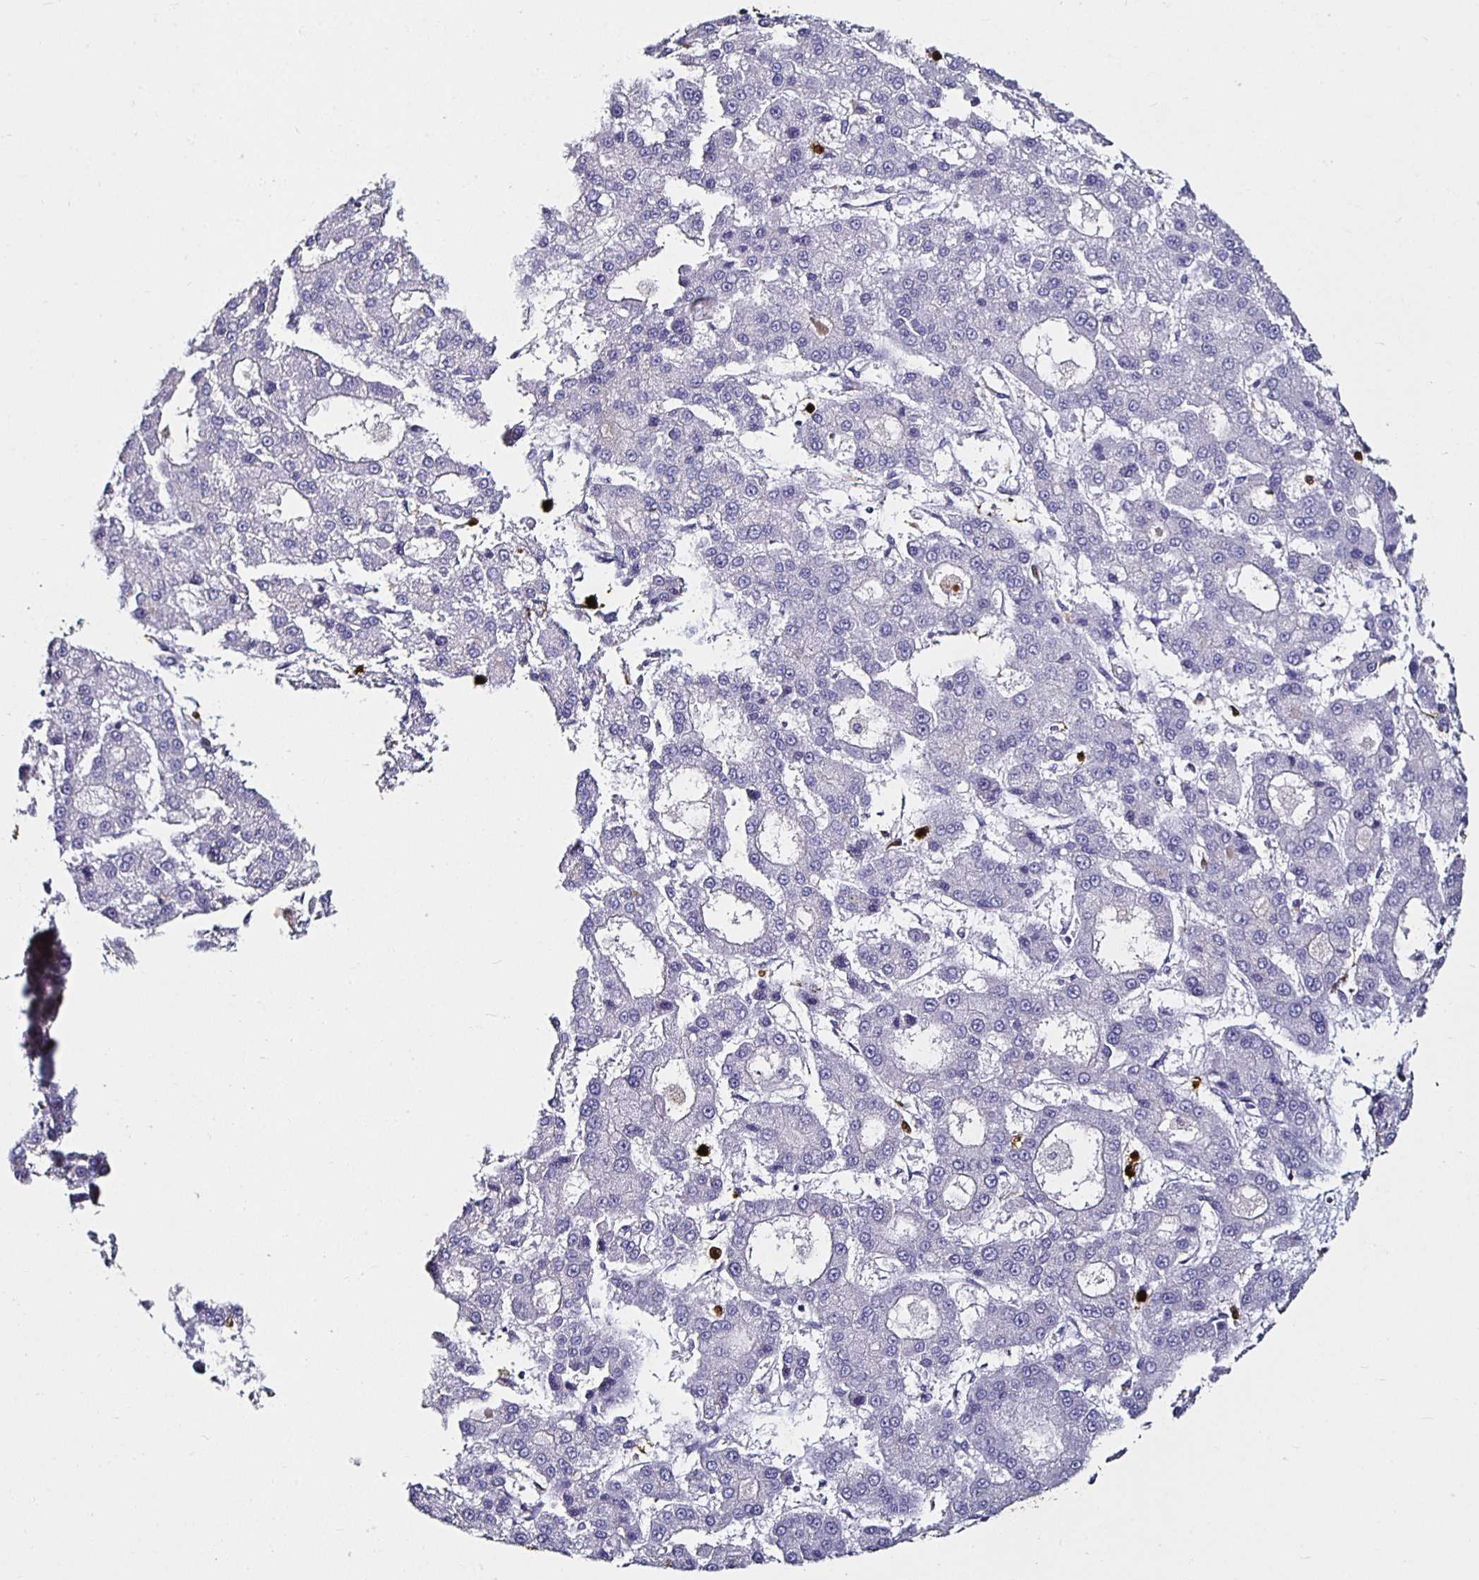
{"staining": {"intensity": "negative", "quantity": "none", "location": "none"}, "tissue": "liver cancer", "cell_type": "Tumor cells", "image_type": "cancer", "snomed": [{"axis": "morphology", "description": "Carcinoma, Hepatocellular, NOS"}, {"axis": "topography", "description": "Liver"}], "caption": "High magnification brightfield microscopy of liver hepatocellular carcinoma stained with DAB (3,3'-diaminobenzidine) (brown) and counterstained with hematoxylin (blue): tumor cells show no significant staining.", "gene": "TLR4", "patient": {"sex": "male", "age": 70}}